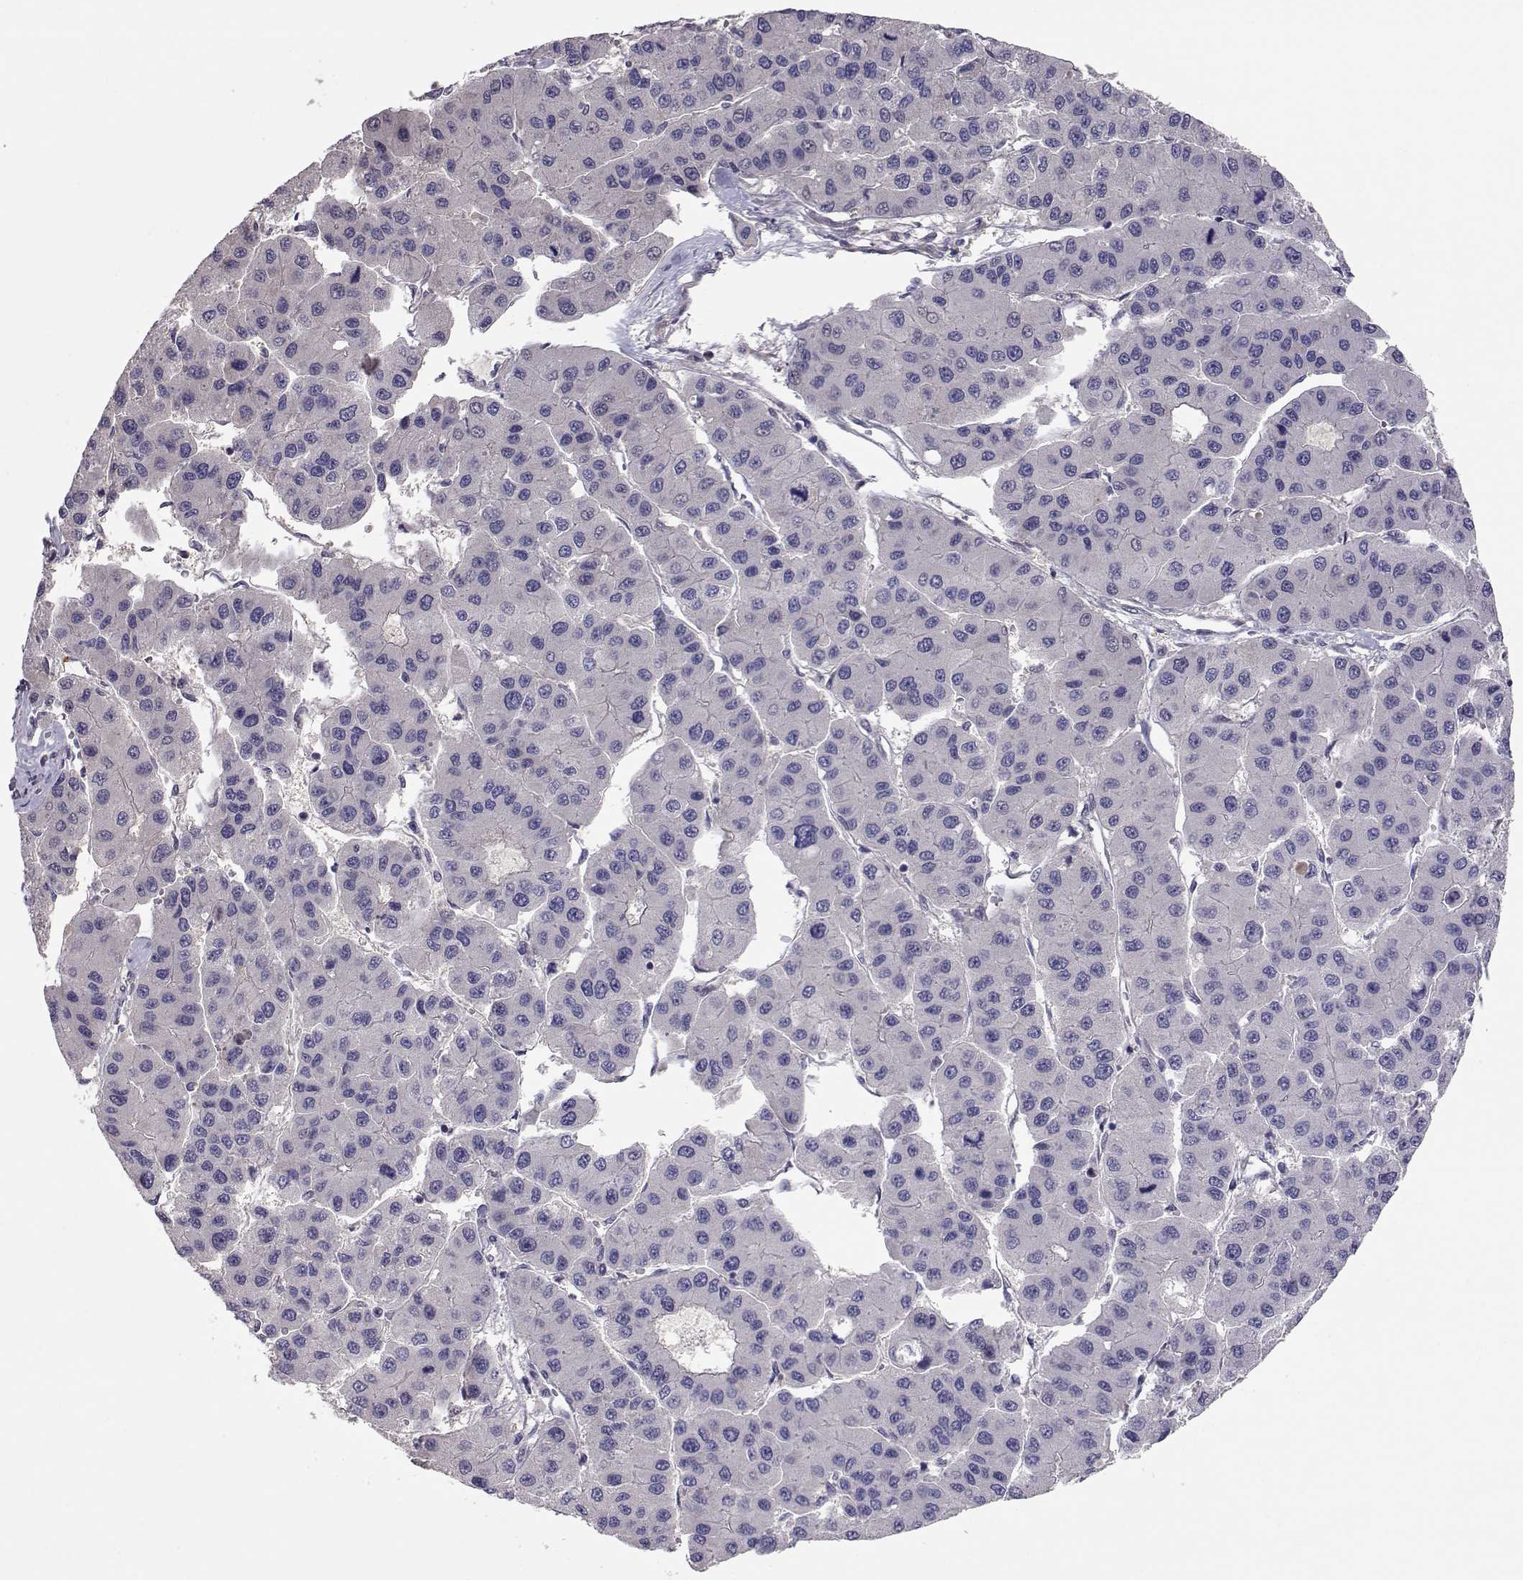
{"staining": {"intensity": "negative", "quantity": "none", "location": "none"}, "tissue": "liver cancer", "cell_type": "Tumor cells", "image_type": "cancer", "snomed": [{"axis": "morphology", "description": "Carcinoma, Hepatocellular, NOS"}, {"axis": "topography", "description": "Liver"}], "caption": "This is an immunohistochemistry (IHC) micrograph of human liver cancer. There is no expression in tumor cells.", "gene": "NCAM2", "patient": {"sex": "male", "age": 73}}